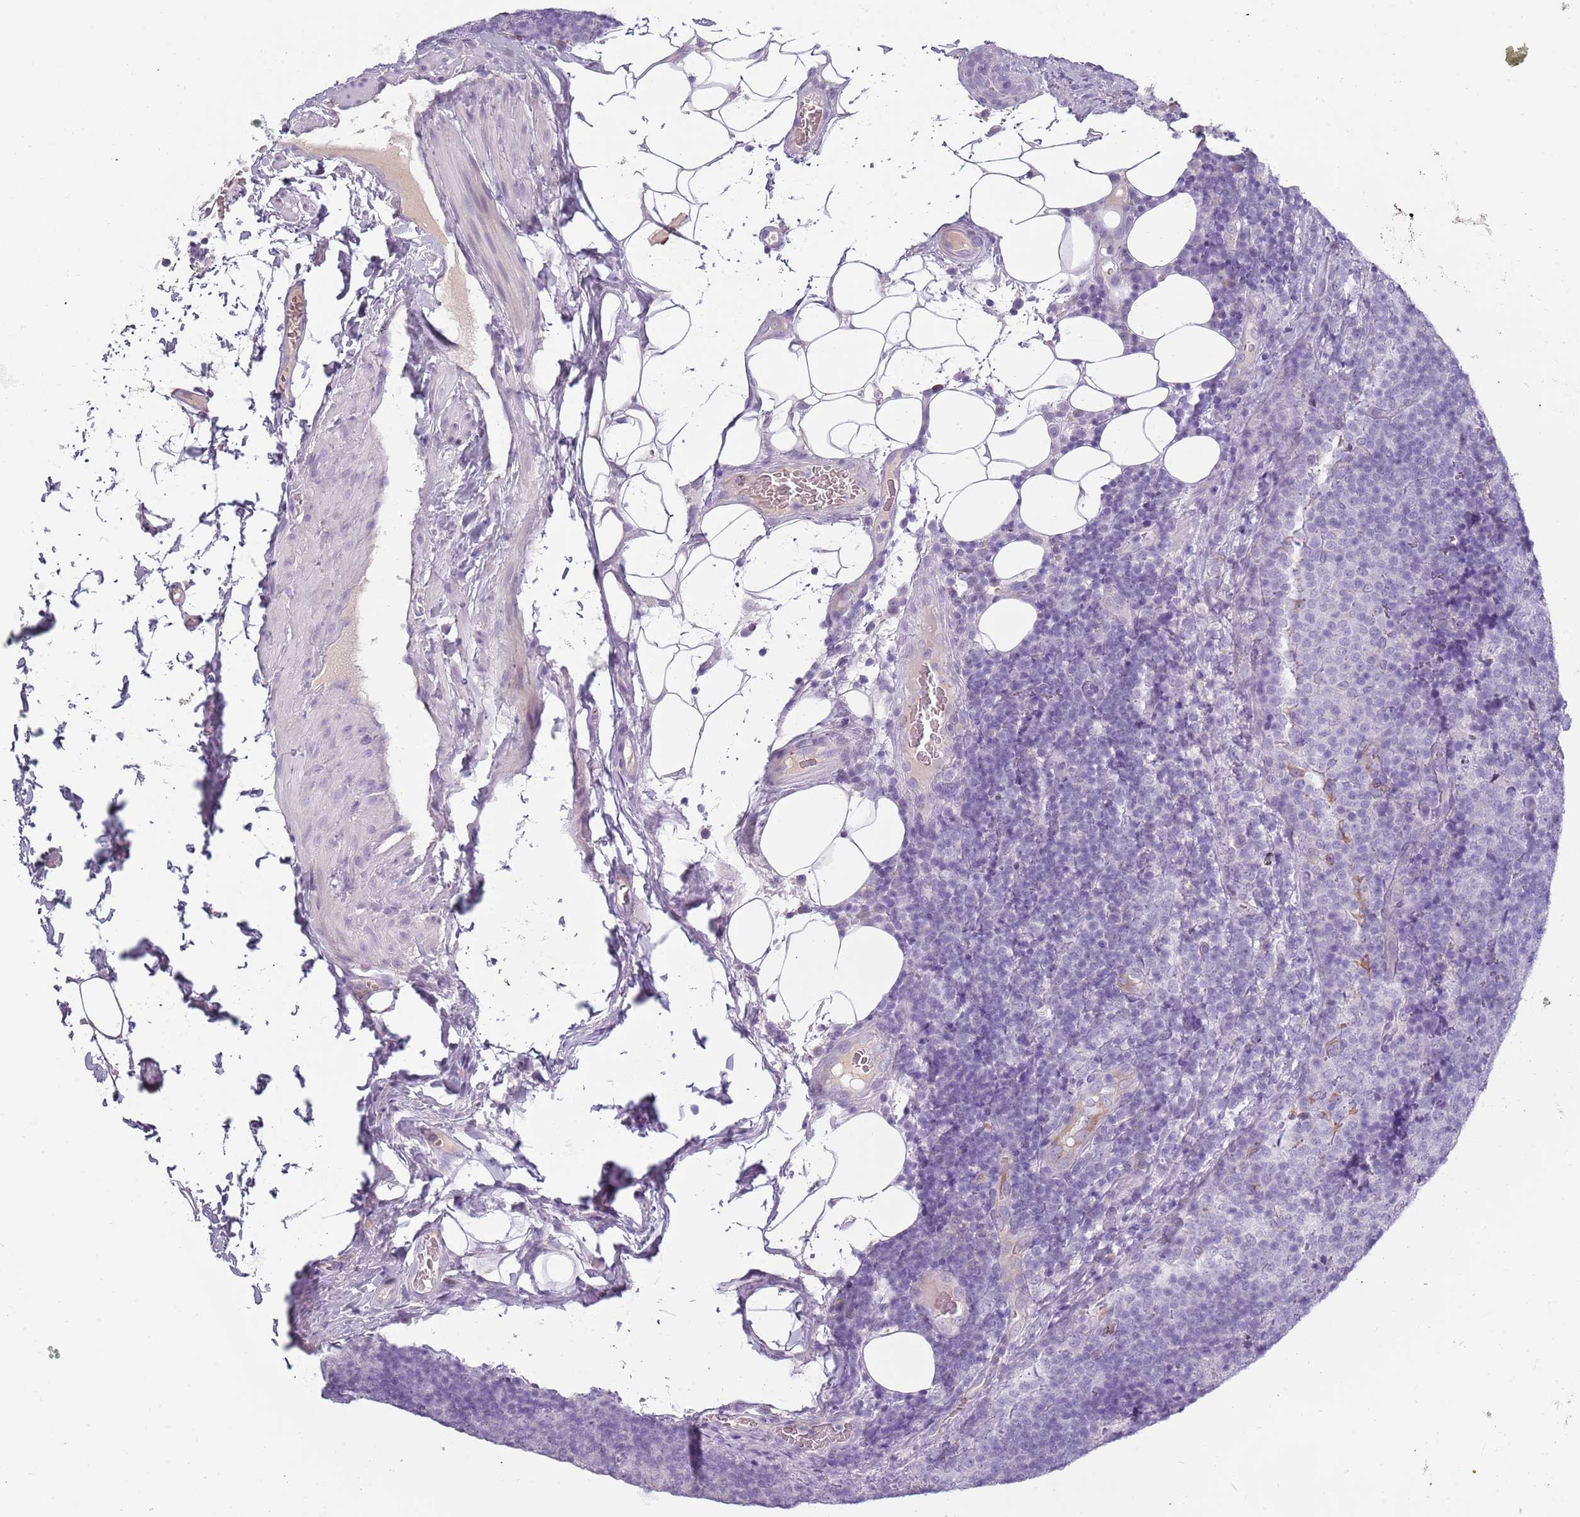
{"staining": {"intensity": "negative", "quantity": "none", "location": "none"}, "tissue": "lymph node", "cell_type": "Germinal center cells", "image_type": "normal", "snomed": [{"axis": "morphology", "description": "Normal tissue, NOS"}, {"axis": "topography", "description": "Lymph node"}], "caption": "IHC image of unremarkable lymph node stained for a protein (brown), which demonstrates no positivity in germinal center cells. (Stains: DAB immunohistochemistry (IHC) with hematoxylin counter stain, Microscopy: brightfield microscopy at high magnification).", "gene": "TNFRSF6B", "patient": {"sex": "female", "age": 31}}